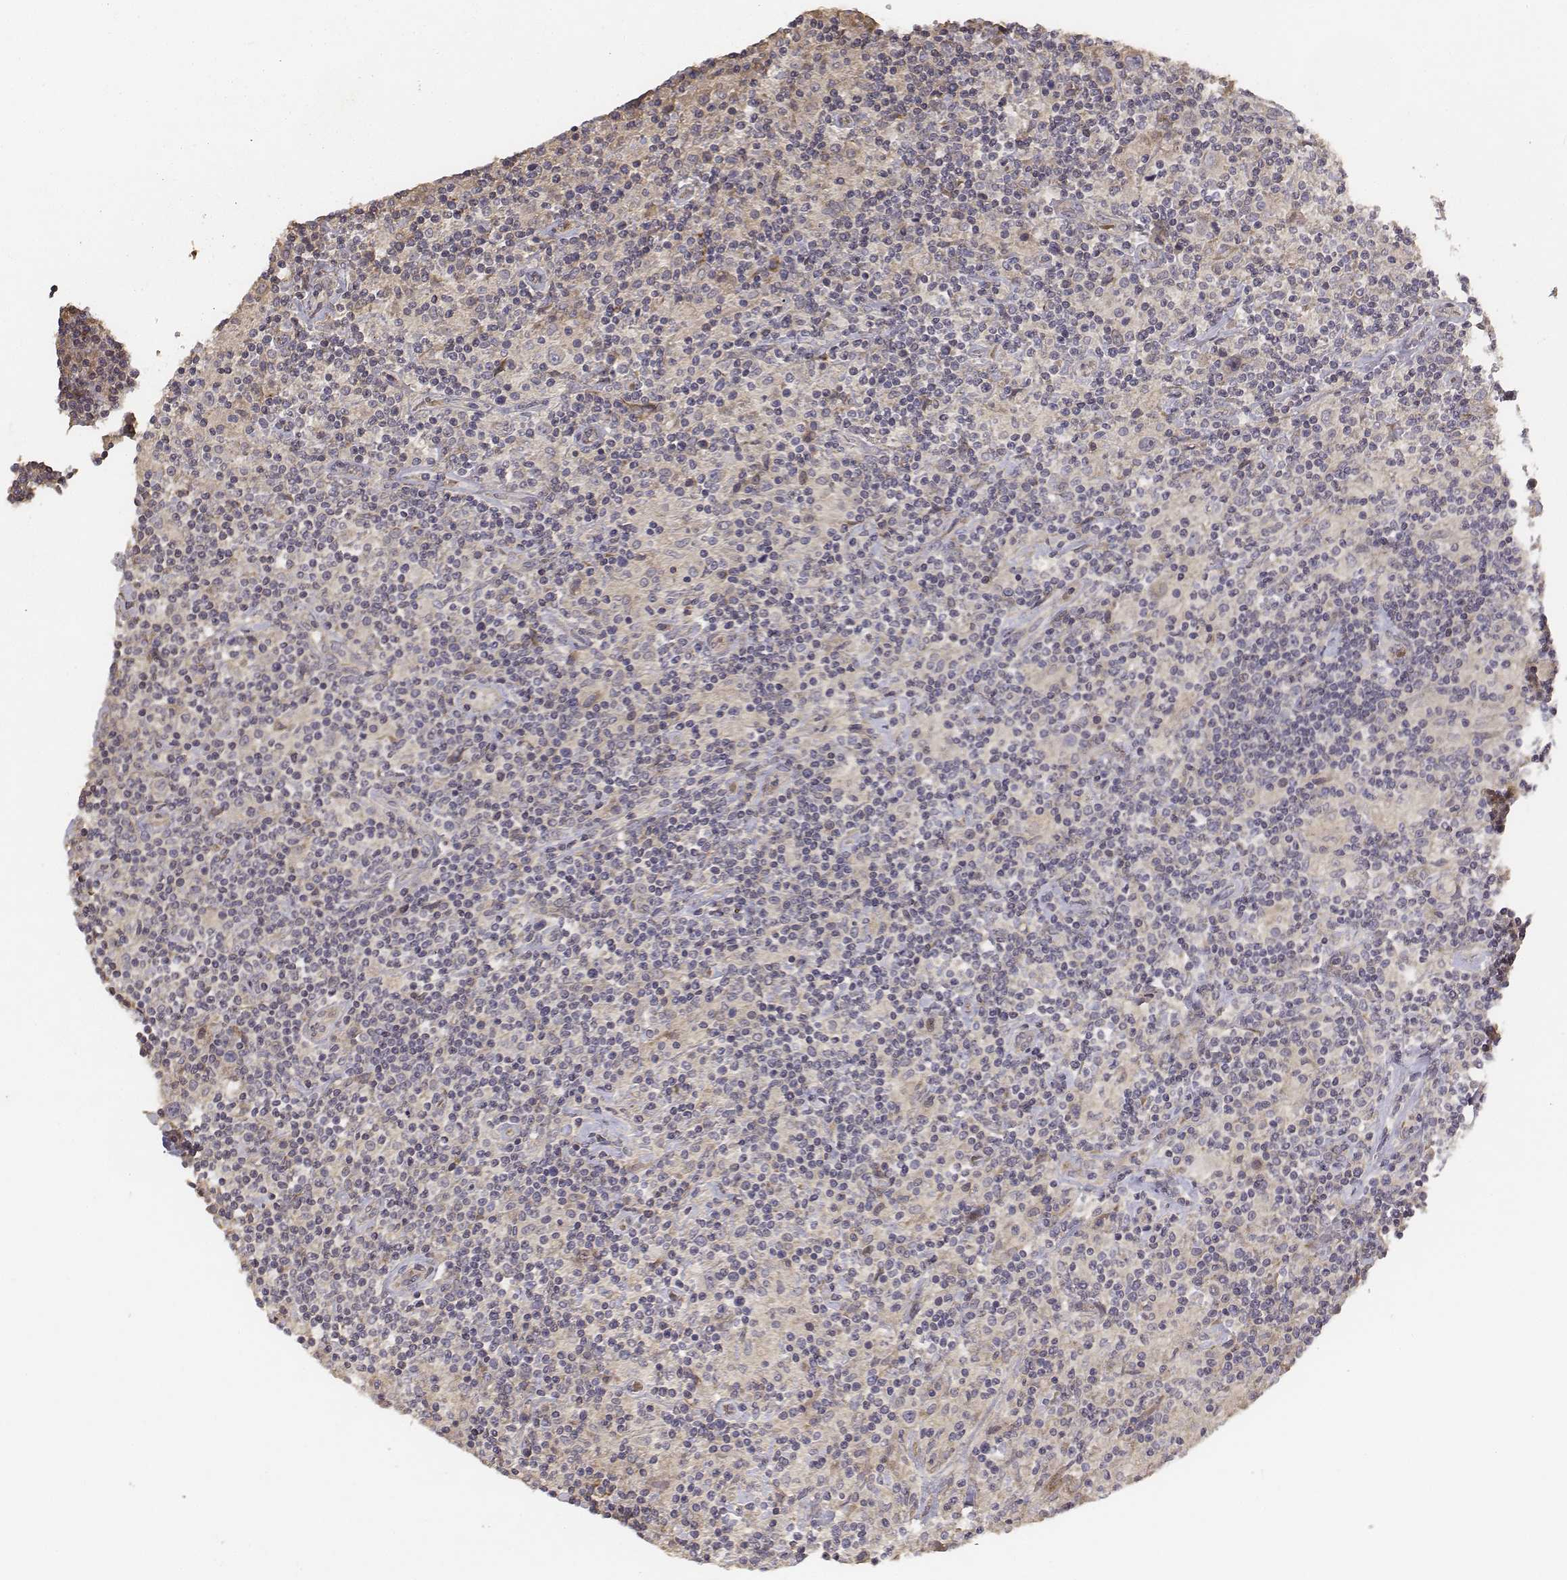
{"staining": {"intensity": "weak", "quantity": "<25%", "location": "cytoplasmic/membranous"}, "tissue": "lymphoma", "cell_type": "Tumor cells", "image_type": "cancer", "snomed": [{"axis": "morphology", "description": "Hodgkin's disease, NOS"}, {"axis": "topography", "description": "Lymph node"}], "caption": "There is no significant expression in tumor cells of lymphoma.", "gene": "FBXO21", "patient": {"sex": "male", "age": 70}}